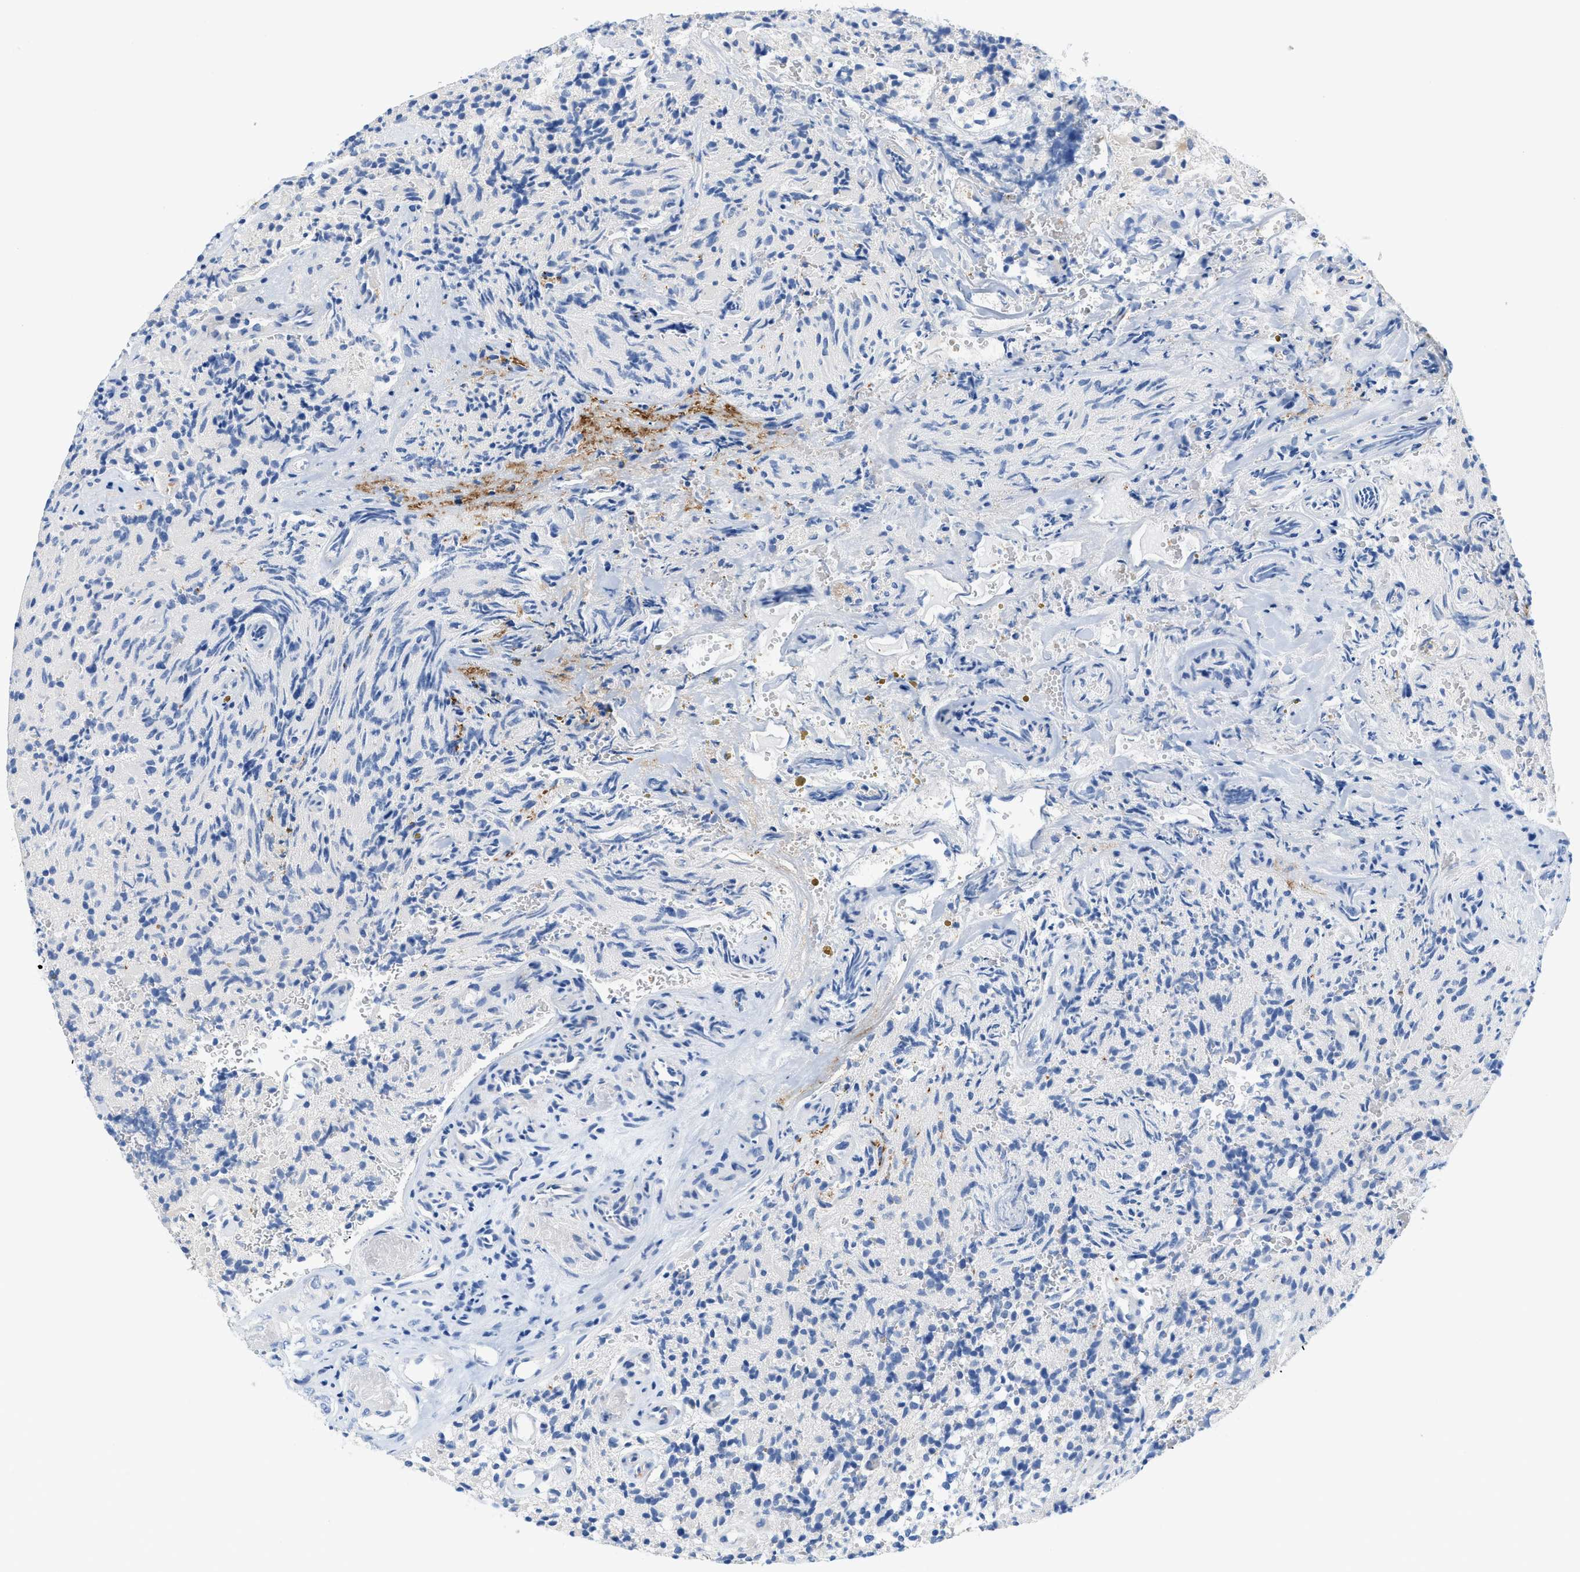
{"staining": {"intensity": "negative", "quantity": "none", "location": "none"}, "tissue": "glioma", "cell_type": "Tumor cells", "image_type": "cancer", "snomed": [{"axis": "morphology", "description": "Glioma, malignant, High grade"}, {"axis": "topography", "description": "Brain"}], "caption": "DAB (3,3'-diaminobenzidine) immunohistochemical staining of malignant high-grade glioma reveals no significant expression in tumor cells.", "gene": "BPGM", "patient": {"sex": "male", "age": 71}}